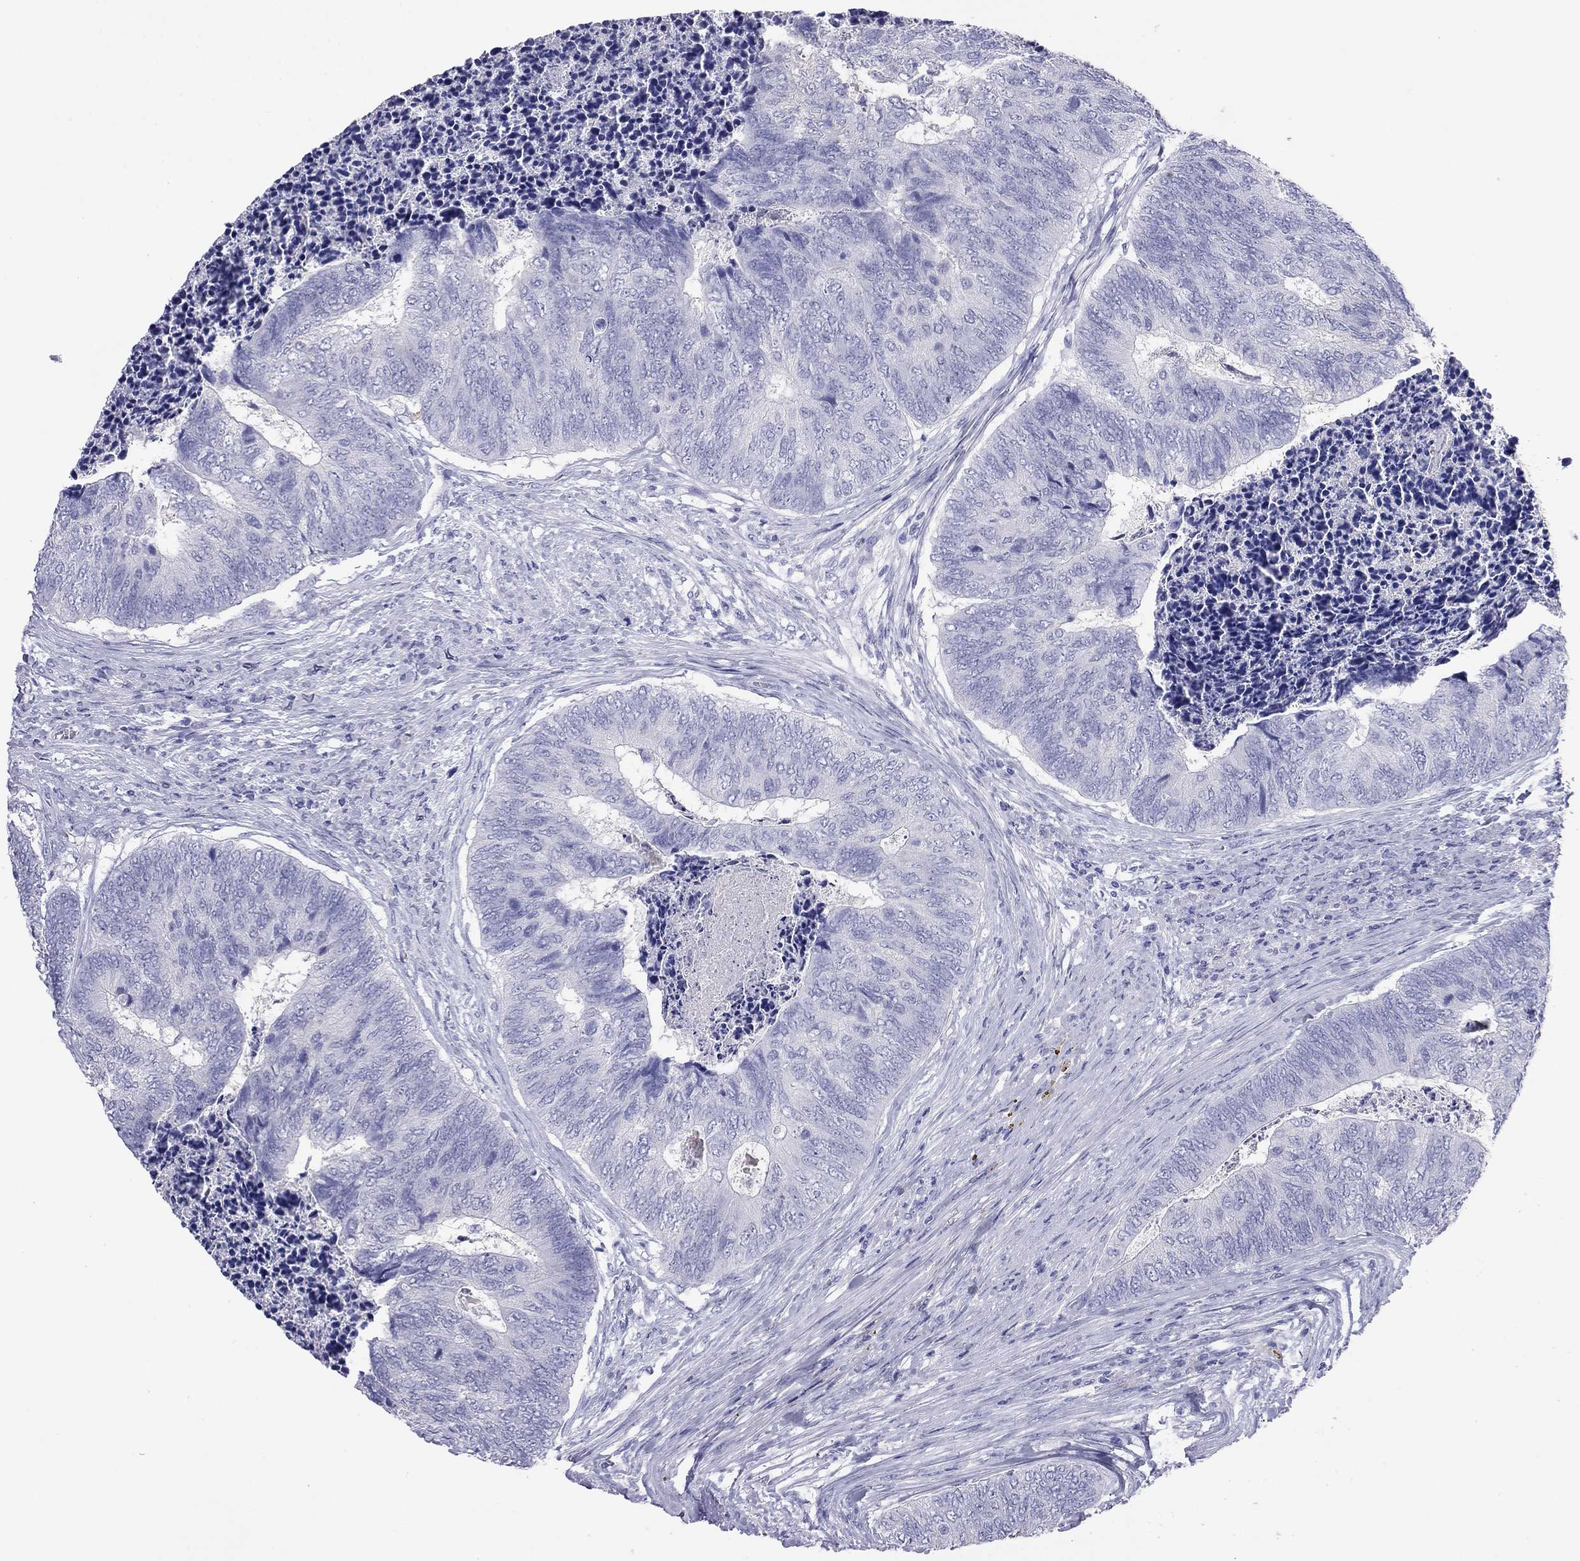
{"staining": {"intensity": "negative", "quantity": "none", "location": "none"}, "tissue": "colorectal cancer", "cell_type": "Tumor cells", "image_type": "cancer", "snomed": [{"axis": "morphology", "description": "Adenocarcinoma, NOS"}, {"axis": "topography", "description": "Colon"}], "caption": "Colorectal cancer (adenocarcinoma) was stained to show a protein in brown. There is no significant positivity in tumor cells. (Immunohistochemistry, brightfield microscopy, high magnification).", "gene": "ODF4", "patient": {"sex": "female", "age": 67}}